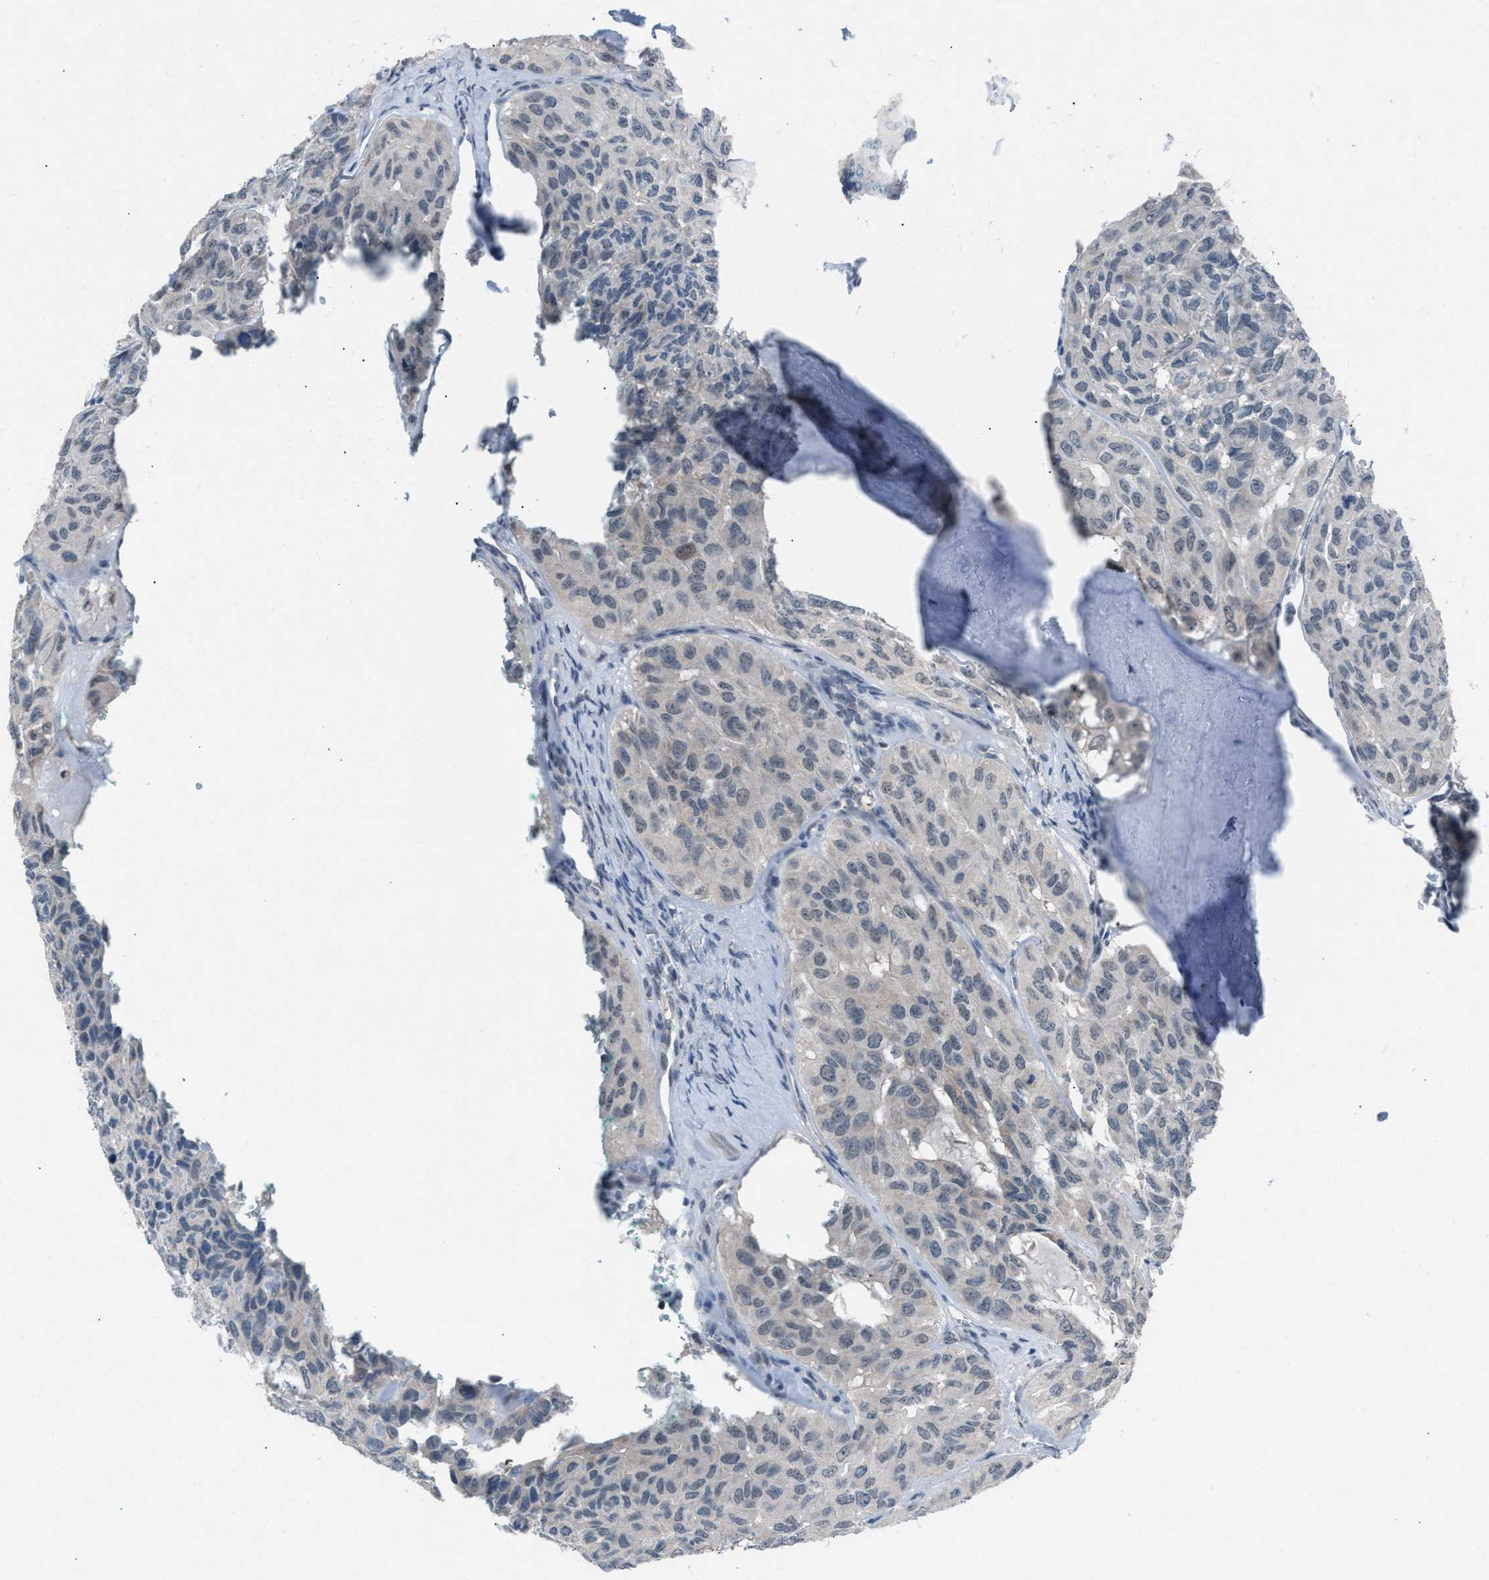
{"staining": {"intensity": "negative", "quantity": "none", "location": "none"}, "tissue": "head and neck cancer", "cell_type": "Tumor cells", "image_type": "cancer", "snomed": [{"axis": "morphology", "description": "Adenocarcinoma, NOS"}, {"axis": "topography", "description": "Salivary gland, NOS"}, {"axis": "topography", "description": "Head-Neck"}], "caption": "Immunohistochemistry image of human head and neck cancer stained for a protein (brown), which shows no staining in tumor cells.", "gene": "ANAPC11", "patient": {"sex": "female", "age": 76}}